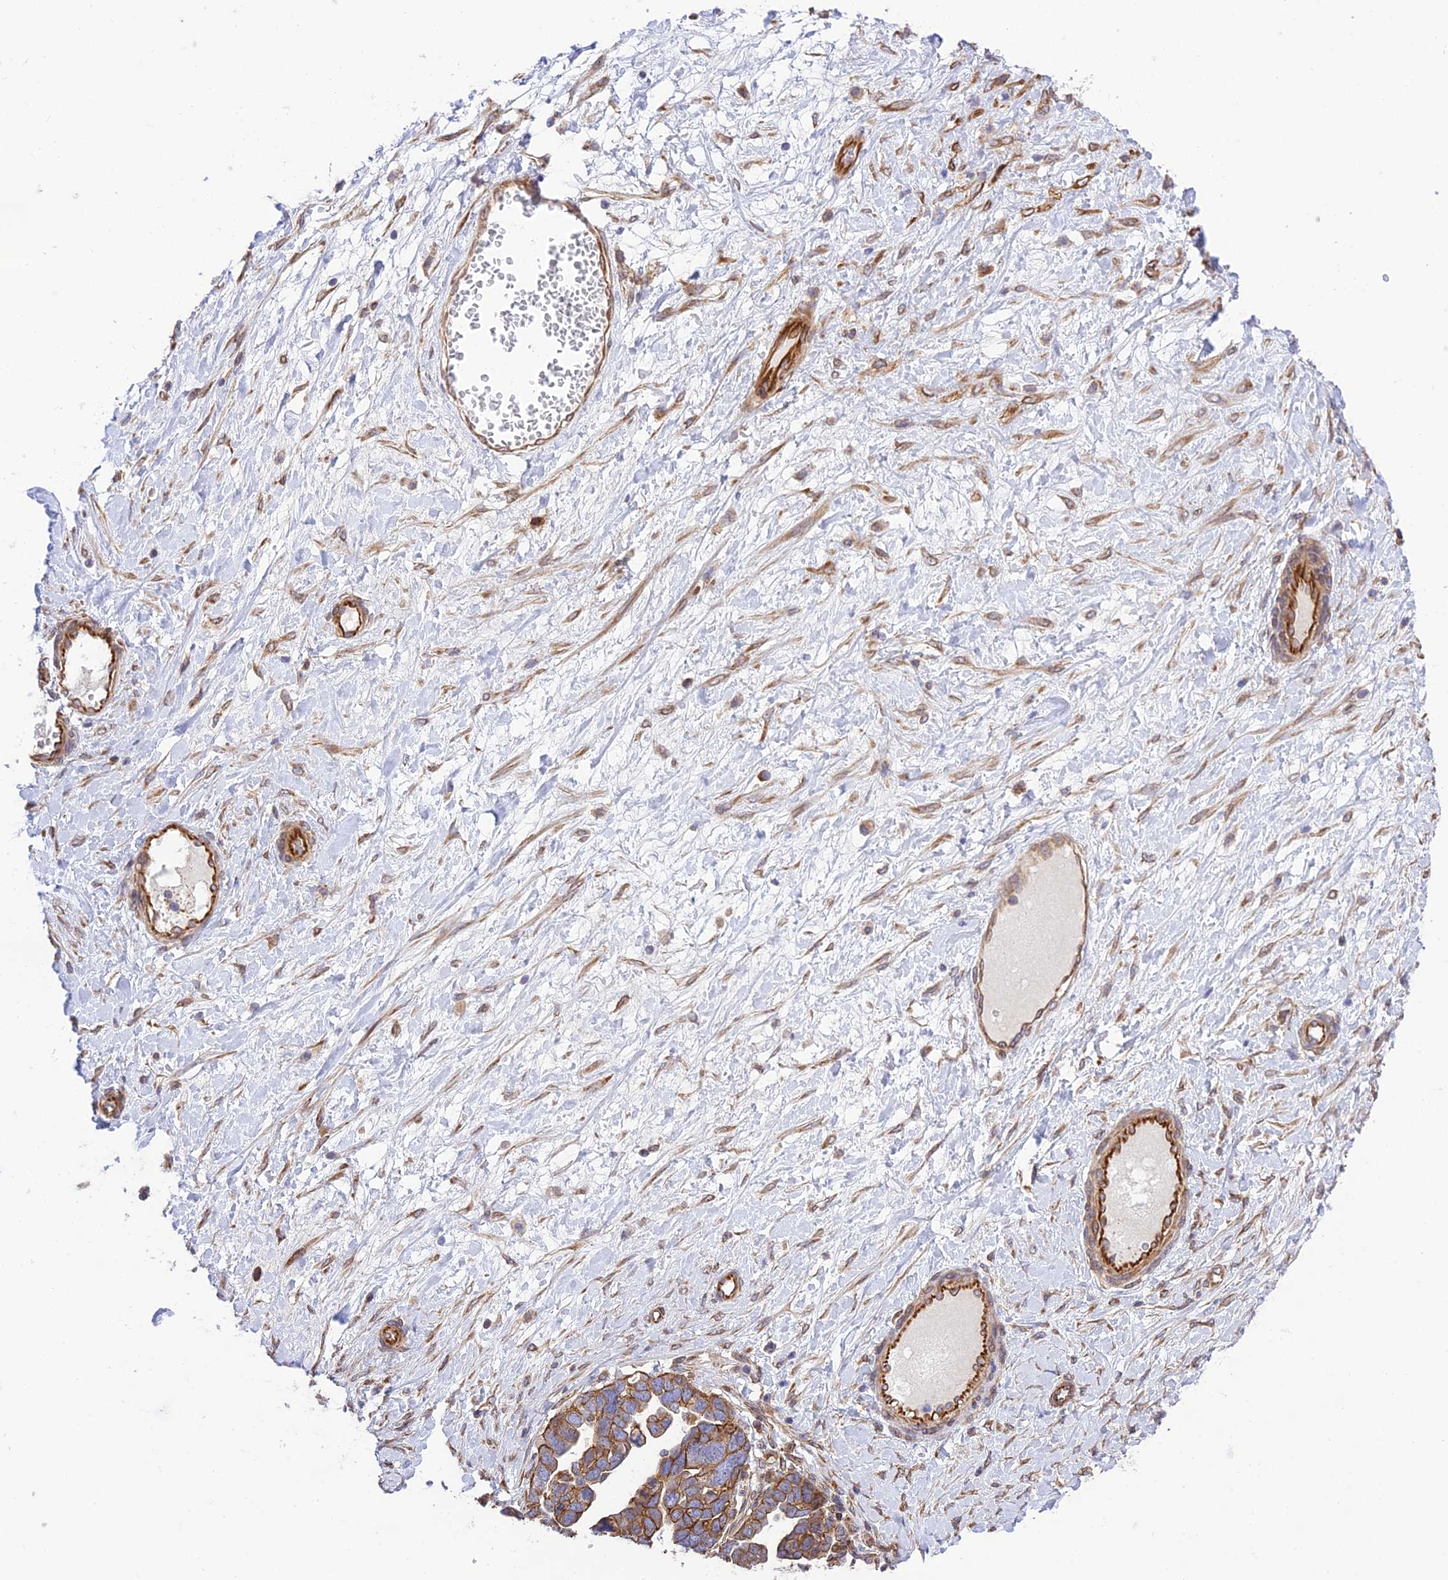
{"staining": {"intensity": "moderate", "quantity": ">75%", "location": "cytoplasmic/membranous"}, "tissue": "ovarian cancer", "cell_type": "Tumor cells", "image_type": "cancer", "snomed": [{"axis": "morphology", "description": "Cystadenocarcinoma, serous, NOS"}, {"axis": "topography", "description": "Ovary"}], "caption": "Immunohistochemistry of ovarian serous cystadenocarcinoma reveals medium levels of moderate cytoplasmic/membranous staining in about >75% of tumor cells. (brown staining indicates protein expression, while blue staining denotes nuclei).", "gene": "EXOC3L4", "patient": {"sex": "female", "age": 54}}